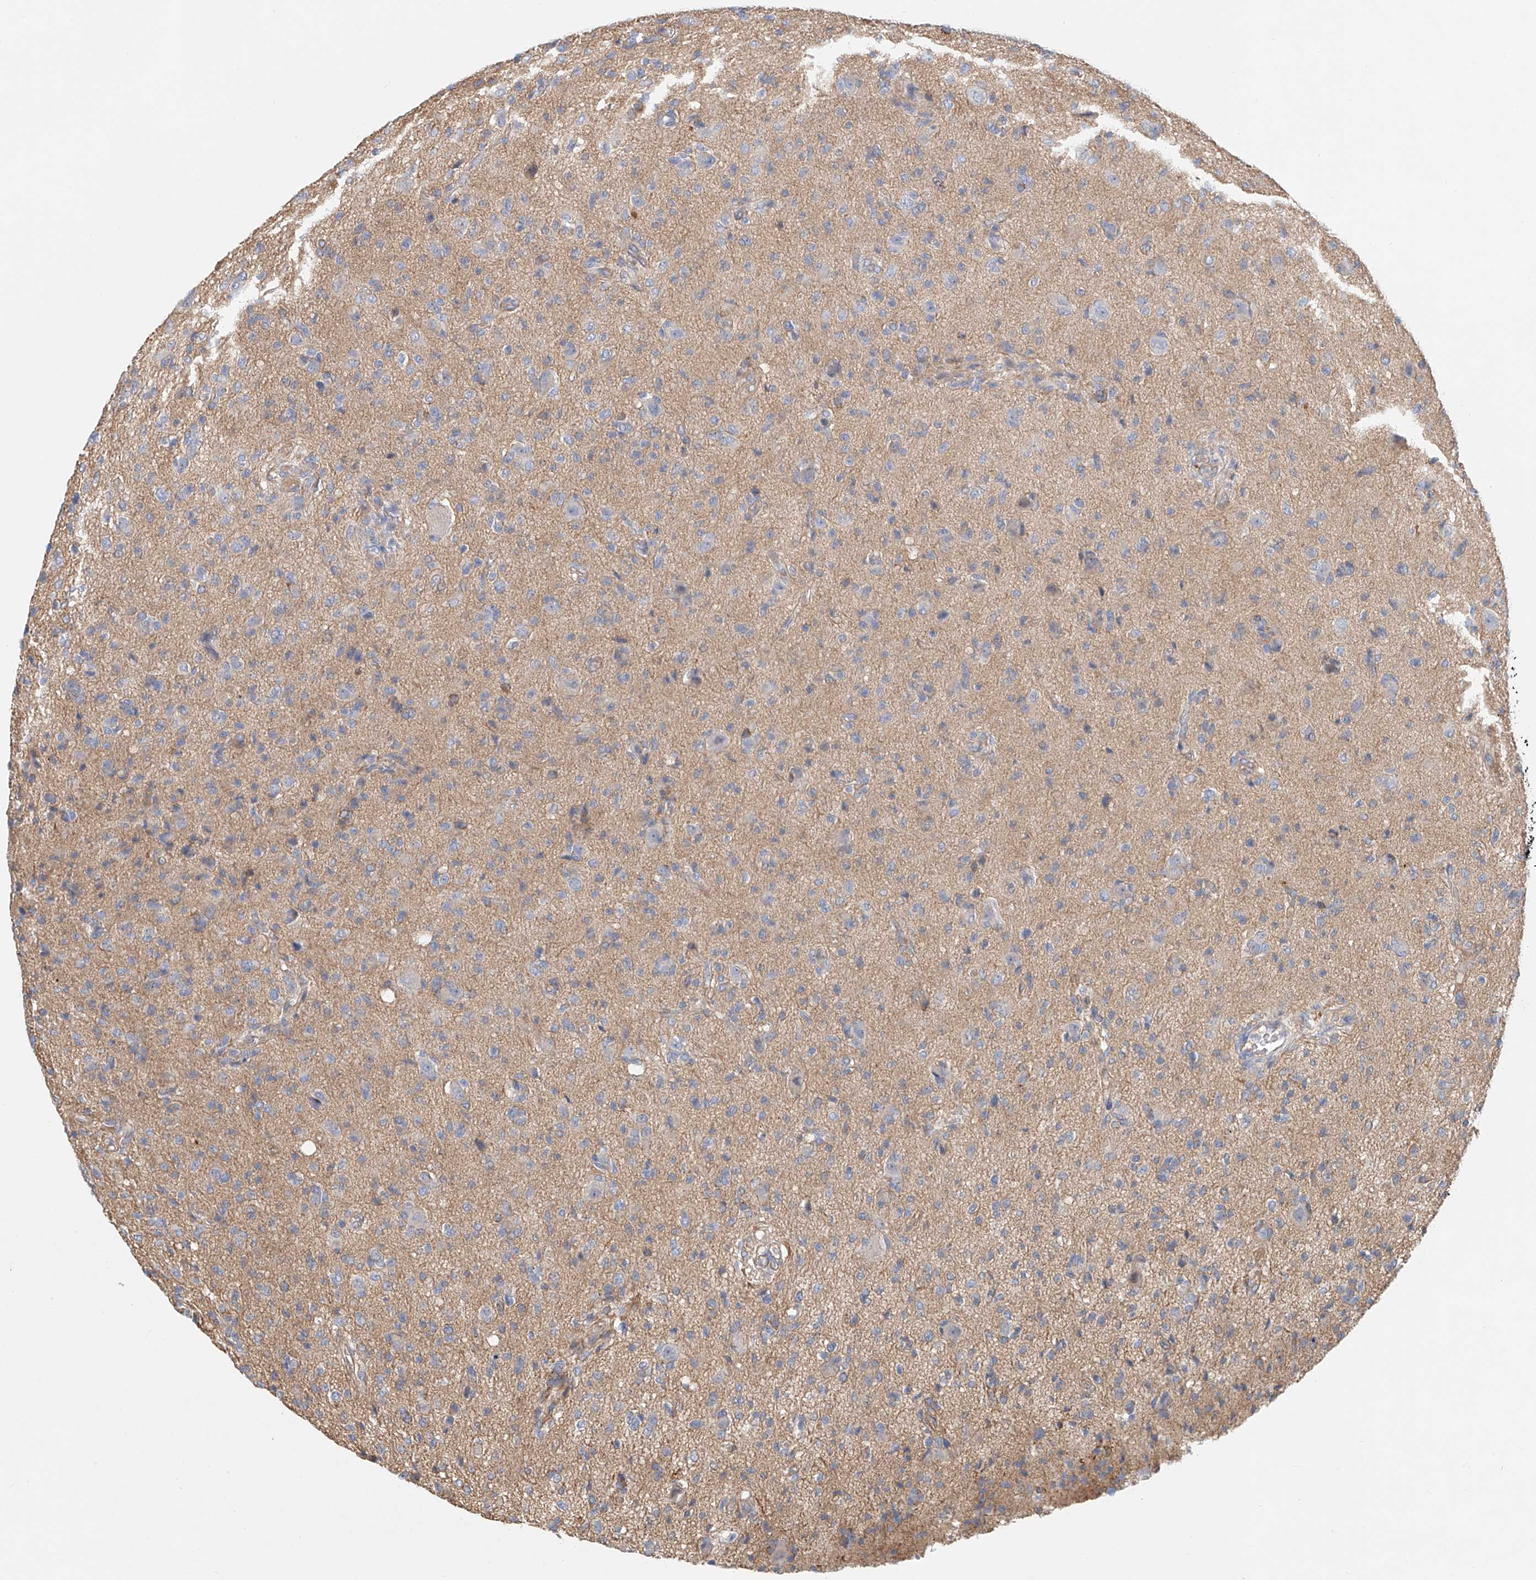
{"staining": {"intensity": "negative", "quantity": "none", "location": "none"}, "tissue": "glioma", "cell_type": "Tumor cells", "image_type": "cancer", "snomed": [{"axis": "morphology", "description": "Glioma, malignant, High grade"}, {"axis": "topography", "description": "Brain"}], "caption": "IHC of malignant glioma (high-grade) reveals no staining in tumor cells.", "gene": "FRYL", "patient": {"sex": "female", "age": 57}}